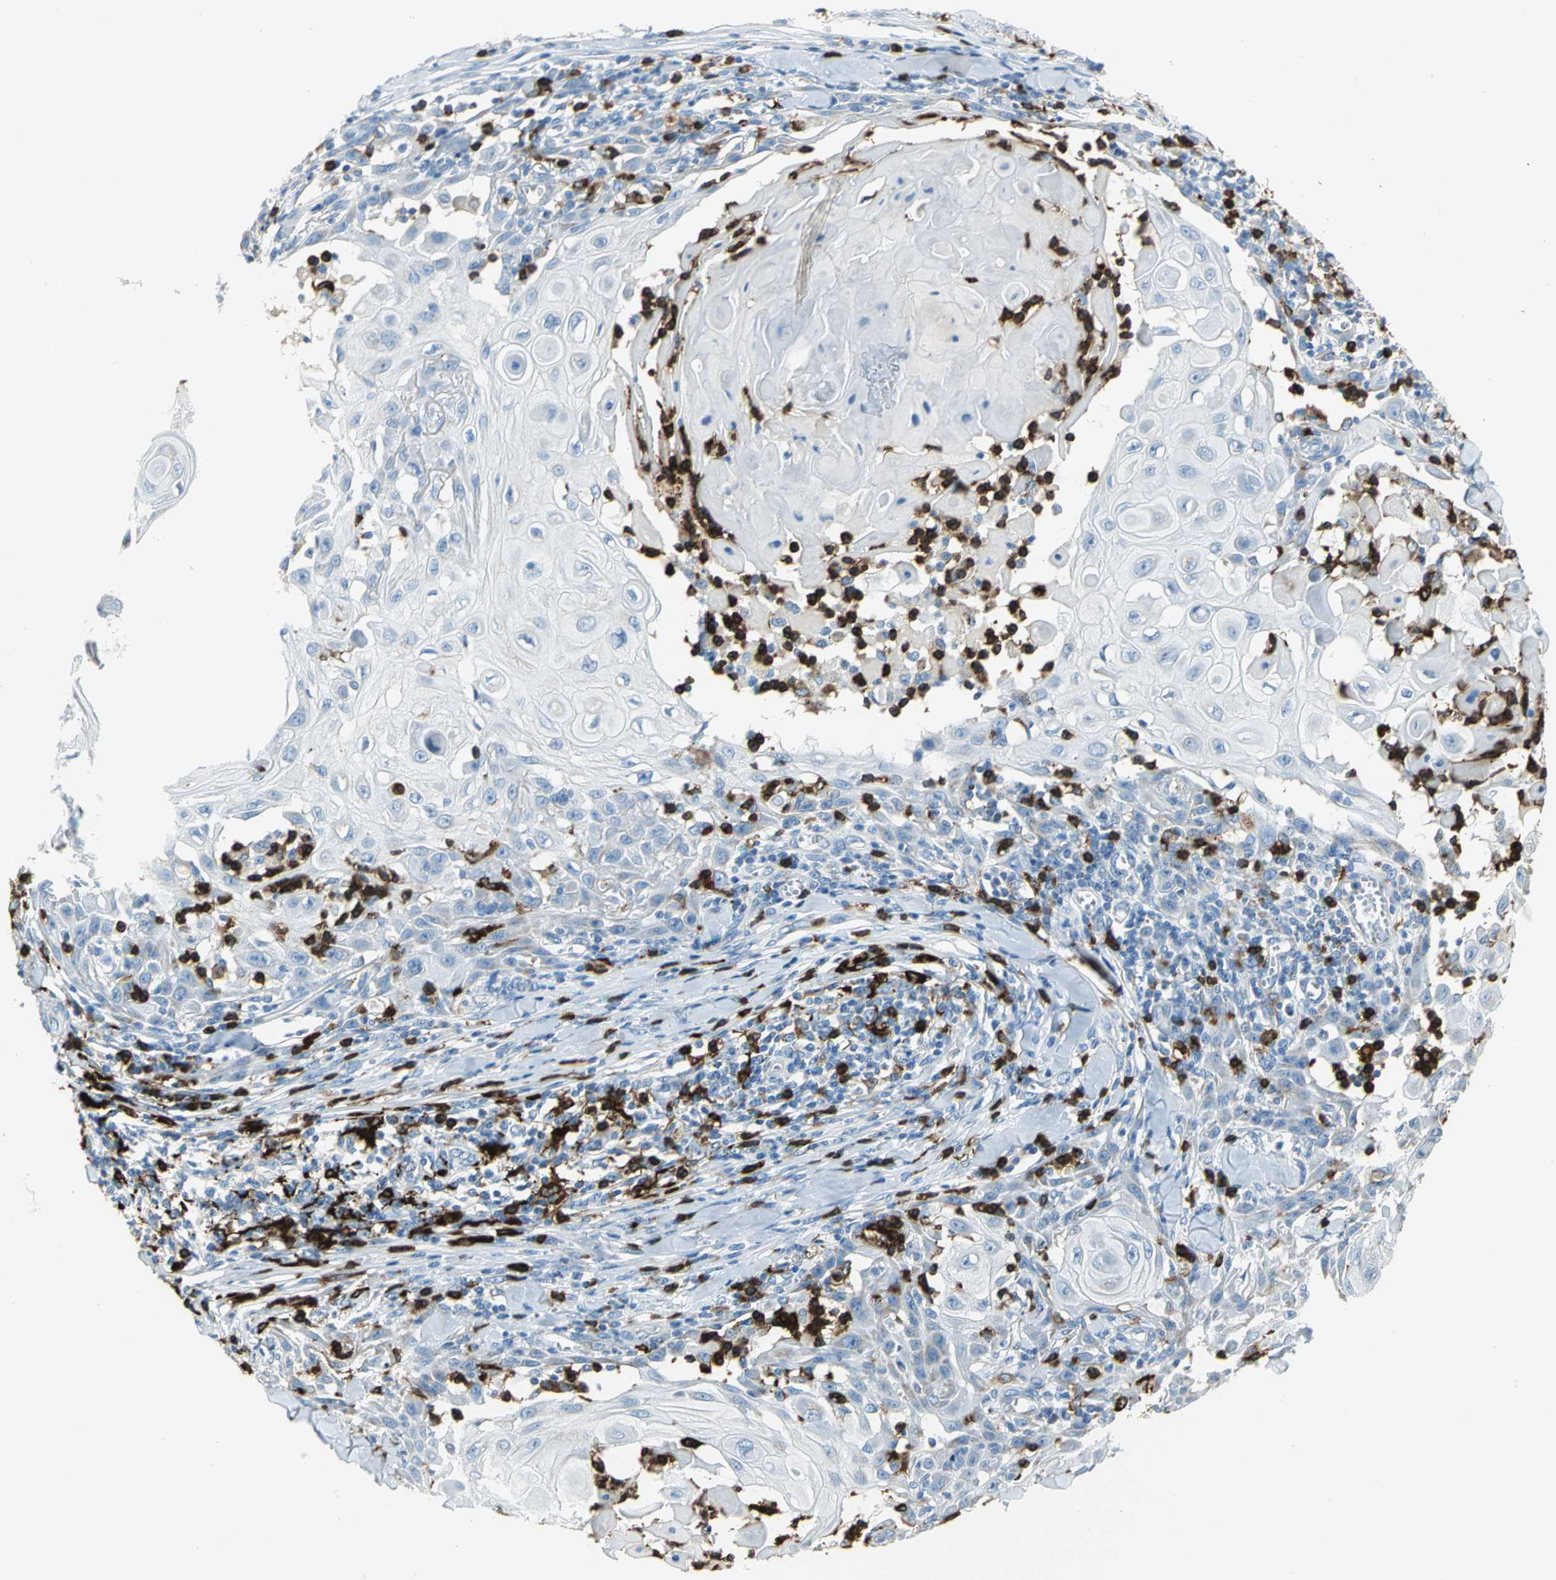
{"staining": {"intensity": "negative", "quantity": "none", "location": "none"}, "tissue": "skin cancer", "cell_type": "Tumor cells", "image_type": "cancer", "snomed": [{"axis": "morphology", "description": "Squamous cell carcinoma, NOS"}, {"axis": "topography", "description": "Skin"}], "caption": "Tumor cells show no significant positivity in squamous cell carcinoma (skin).", "gene": "ALOX15", "patient": {"sex": "male", "age": 24}}